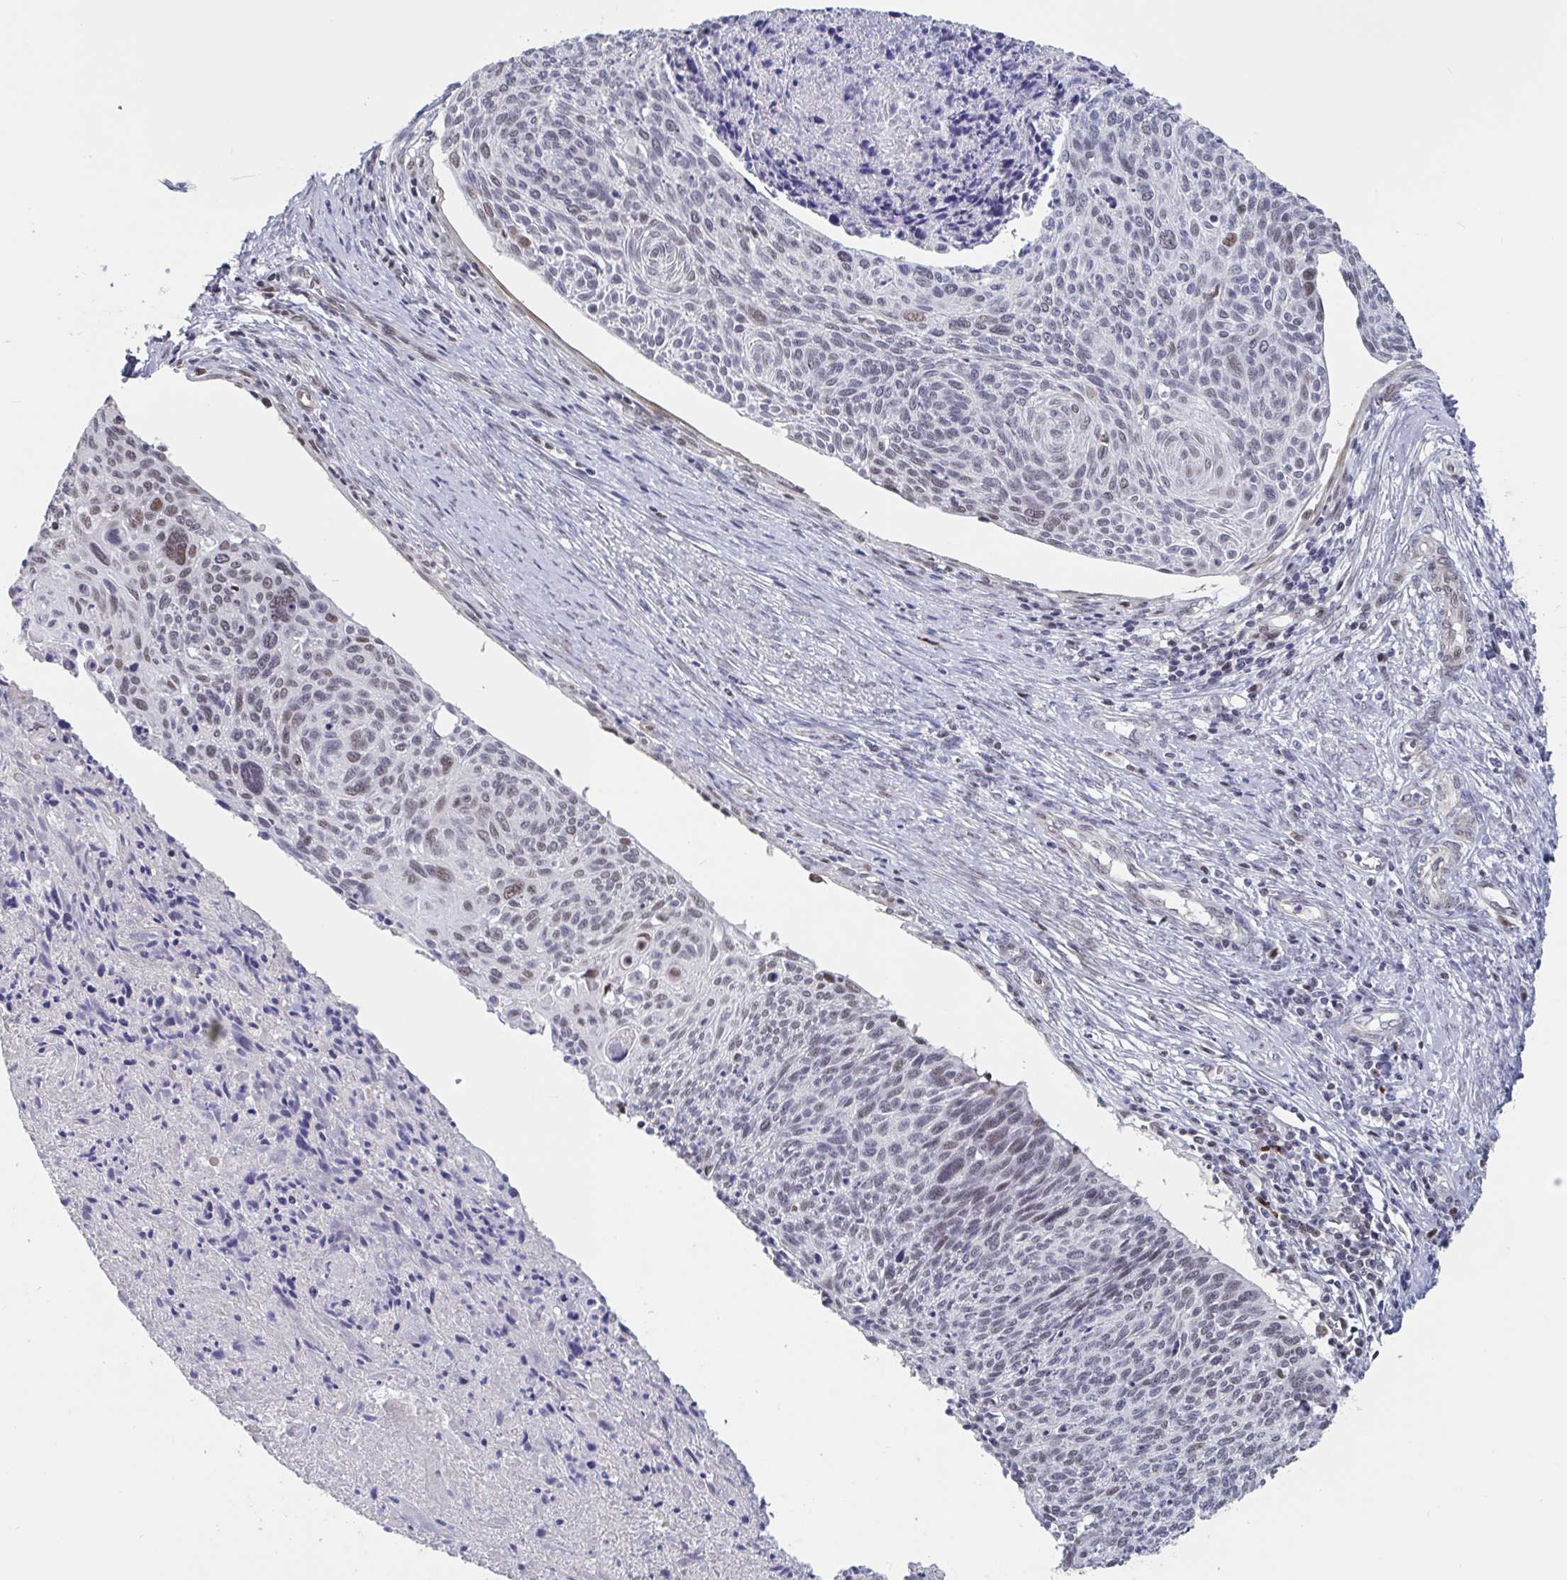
{"staining": {"intensity": "weak", "quantity": "25%-75%", "location": "nuclear"}, "tissue": "cervical cancer", "cell_type": "Tumor cells", "image_type": "cancer", "snomed": [{"axis": "morphology", "description": "Squamous cell carcinoma, NOS"}, {"axis": "topography", "description": "Cervix"}], "caption": "Tumor cells display weak nuclear positivity in about 25%-75% of cells in cervical cancer (squamous cell carcinoma). (DAB IHC with brightfield microscopy, high magnification).", "gene": "BCL7B", "patient": {"sex": "female", "age": 49}}